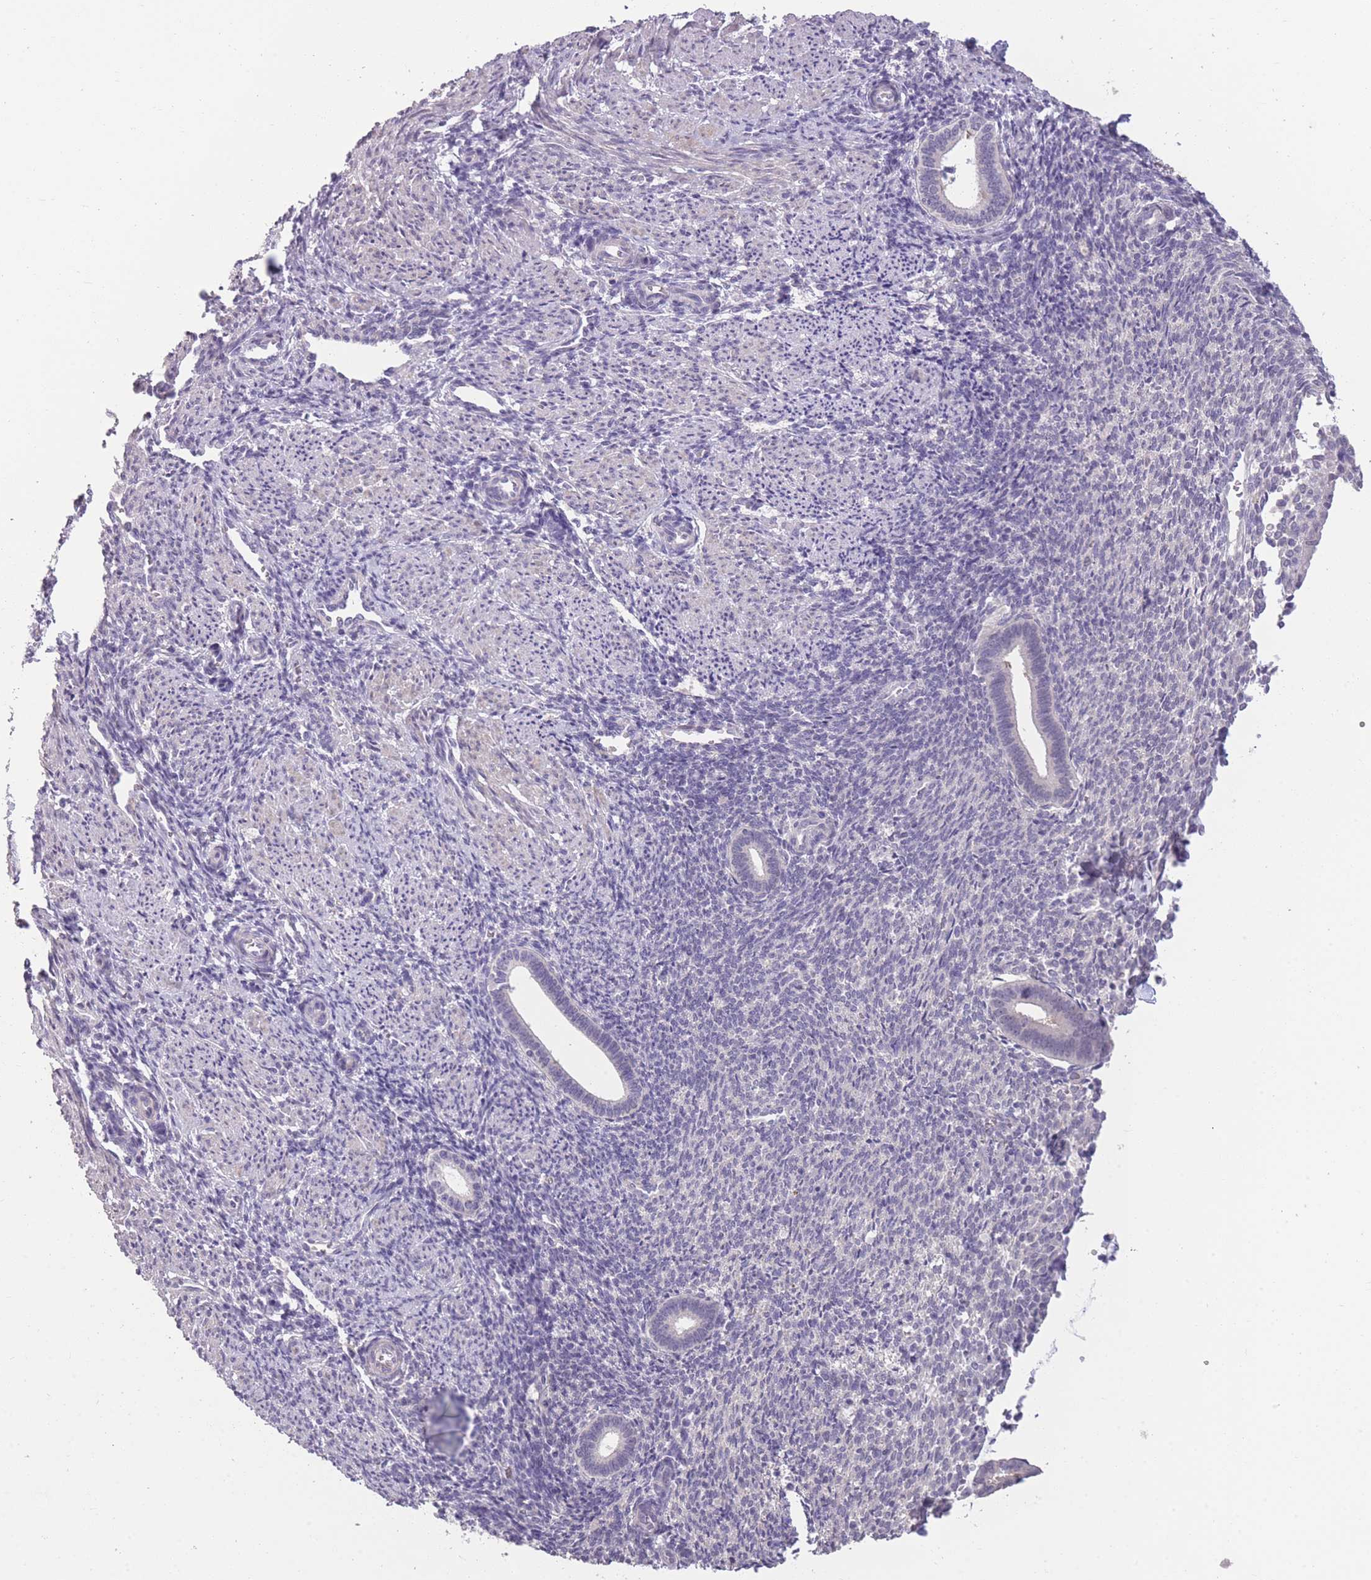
{"staining": {"intensity": "negative", "quantity": "none", "location": "none"}, "tissue": "endometrium", "cell_type": "Cells in endometrial stroma", "image_type": "normal", "snomed": [{"axis": "morphology", "description": "Normal tissue, NOS"}, {"axis": "topography", "description": "Endometrium"}], "caption": "A high-resolution micrograph shows IHC staining of normal endometrium, which demonstrates no significant expression in cells in endometrial stroma. (Stains: DAB (3,3'-diaminobenzidine) immunohistochemistry (IHC) with hematoxylin counter stain, Microscopy: brightfield microscopy at high magnification).", "gene": "ZBTB24", "patient": {"sex": "female", "age": 32}}